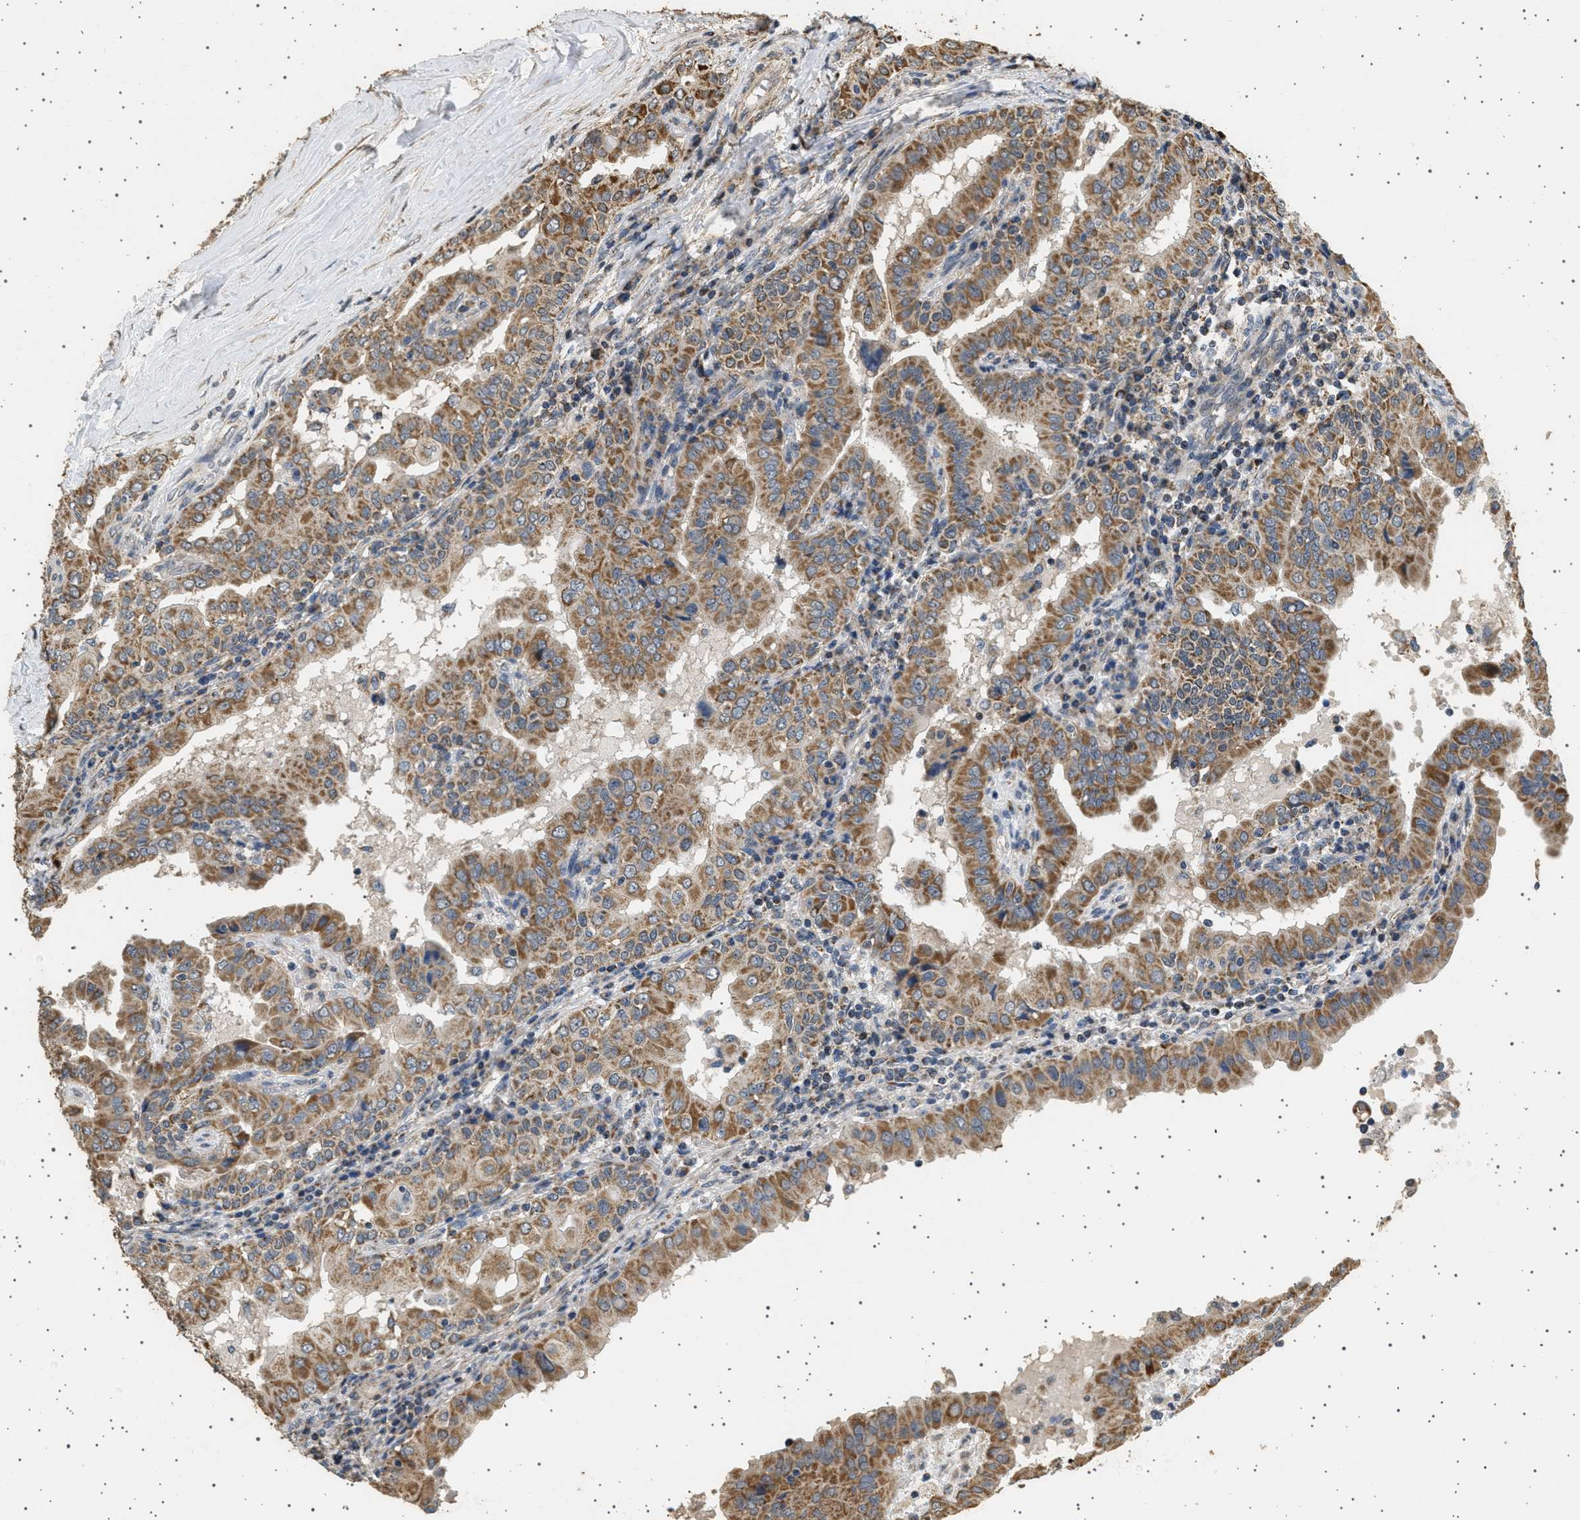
{"staining": {"intensity": "moderate", "quantity": ">75%", "location": "cytoplasmic/membranous"}, "tissue": "thyroid cancer", "cell_type": "Tumor cells", "image_type": "cancer", "snomed": [{"axis": "morphology", "description": "Papillary adenocarcinoma, NOS"}, {"axis": "topography", "description": "Thyroid gland"}], "caption": "A brown stain labels moderate cytoplasmic/membranous staining of a protein in thyroid papillary adenocarcinoma tumor cells.", "gene": "KCNA4", "patient": {"sex": "male", "age": 33}}